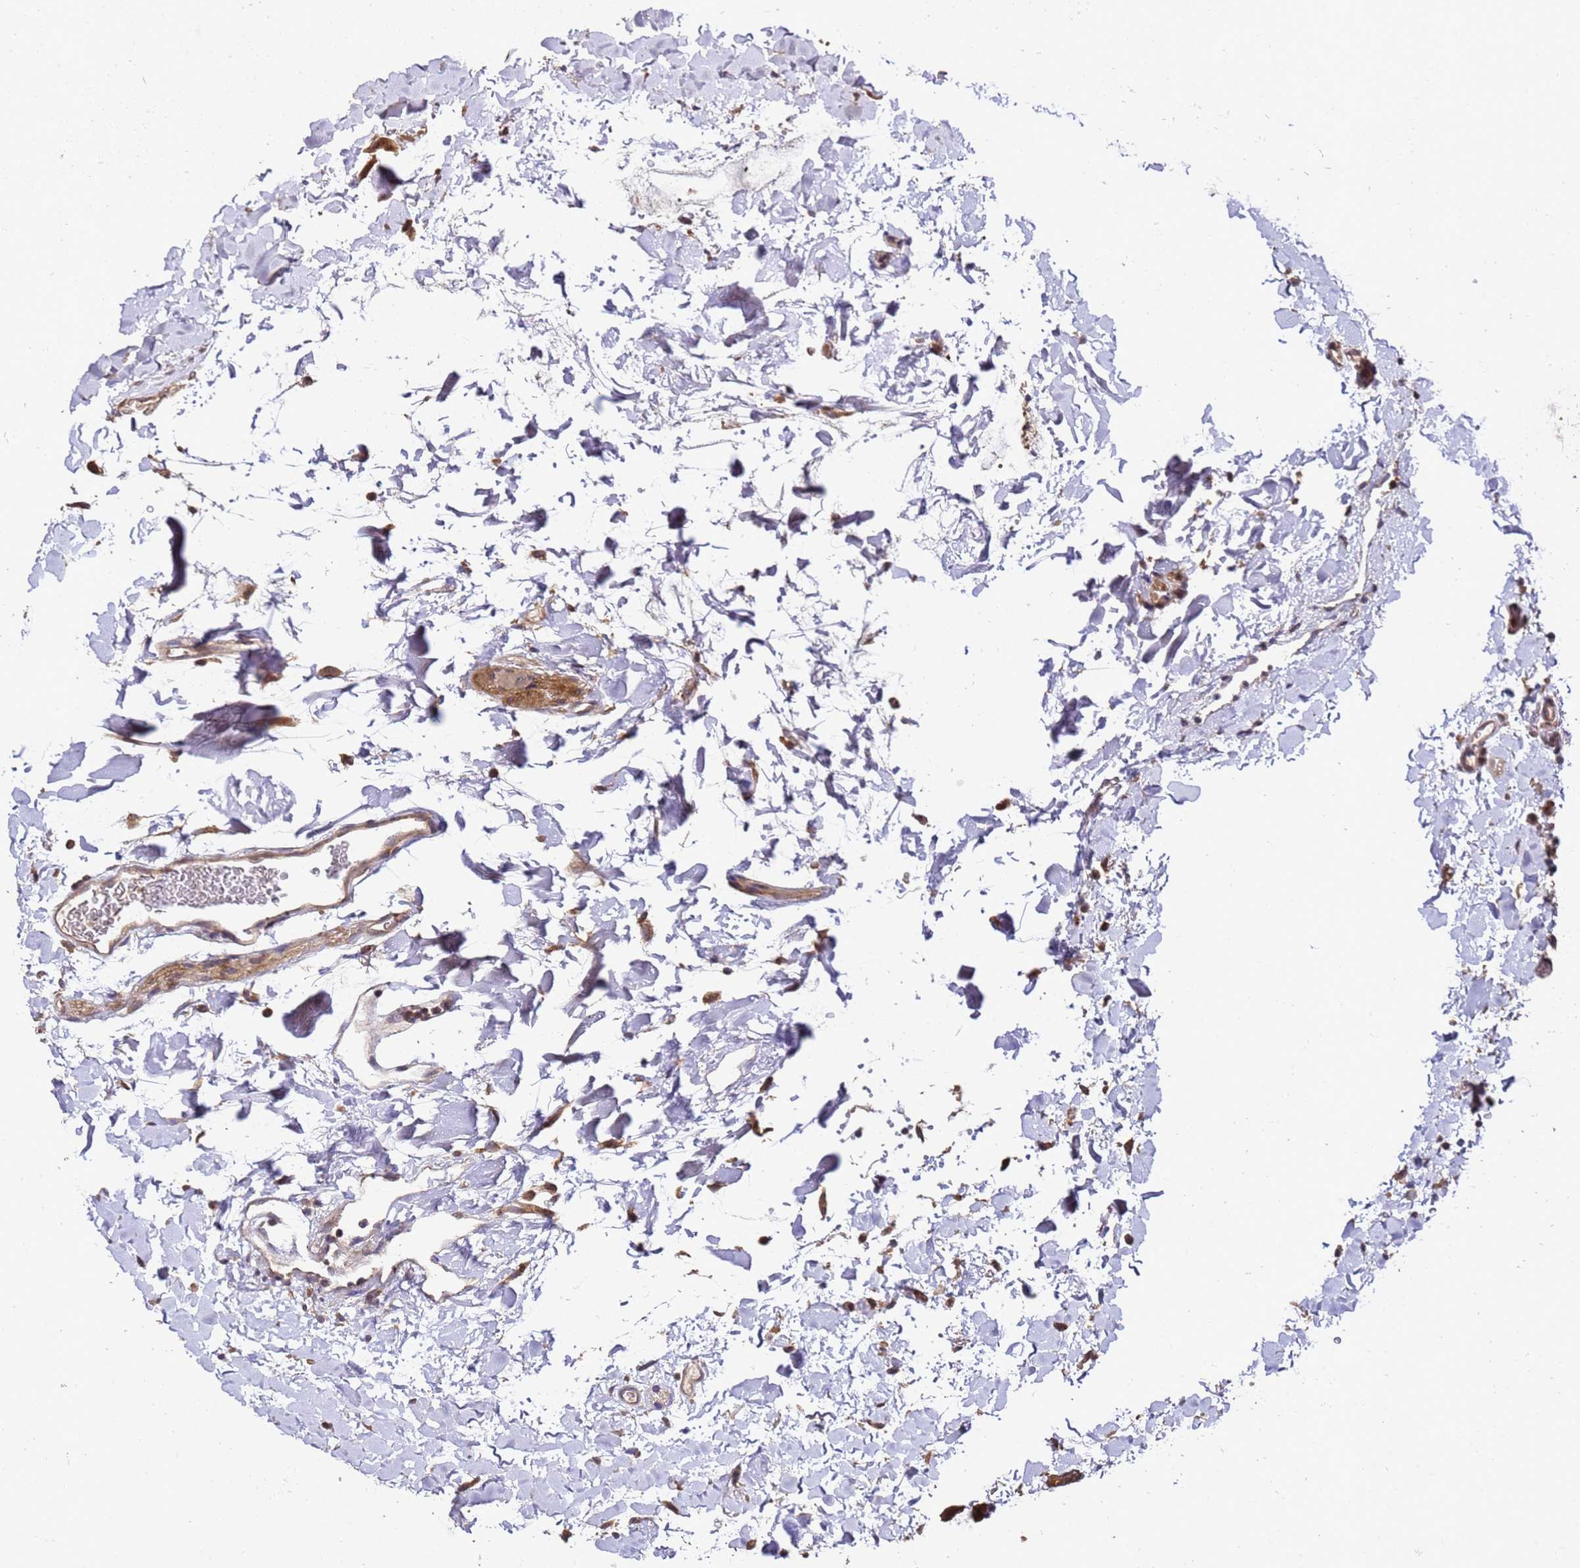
{"staining": {"intensity": "moderate", "quantity": ">75%", "location": "cytoplasmic/membranous"}, "tissue": "colon", "cell_type": "Endothelial cells", "image_type": "normal", "snomed": [{"axis": "morphology", "description": "Normal tissue, NOS"}, {"axis": "topography", "description": "Colon"}], "caption": "This photomicrograph exhibits immunohistochemistry staining of unremarkable colon, with medium moderate cytoplasmic/membranous staining in approximately >75% of endothelial cells.", "gene": "PRODH", "patient": {"sex": "female", "age": 79}}